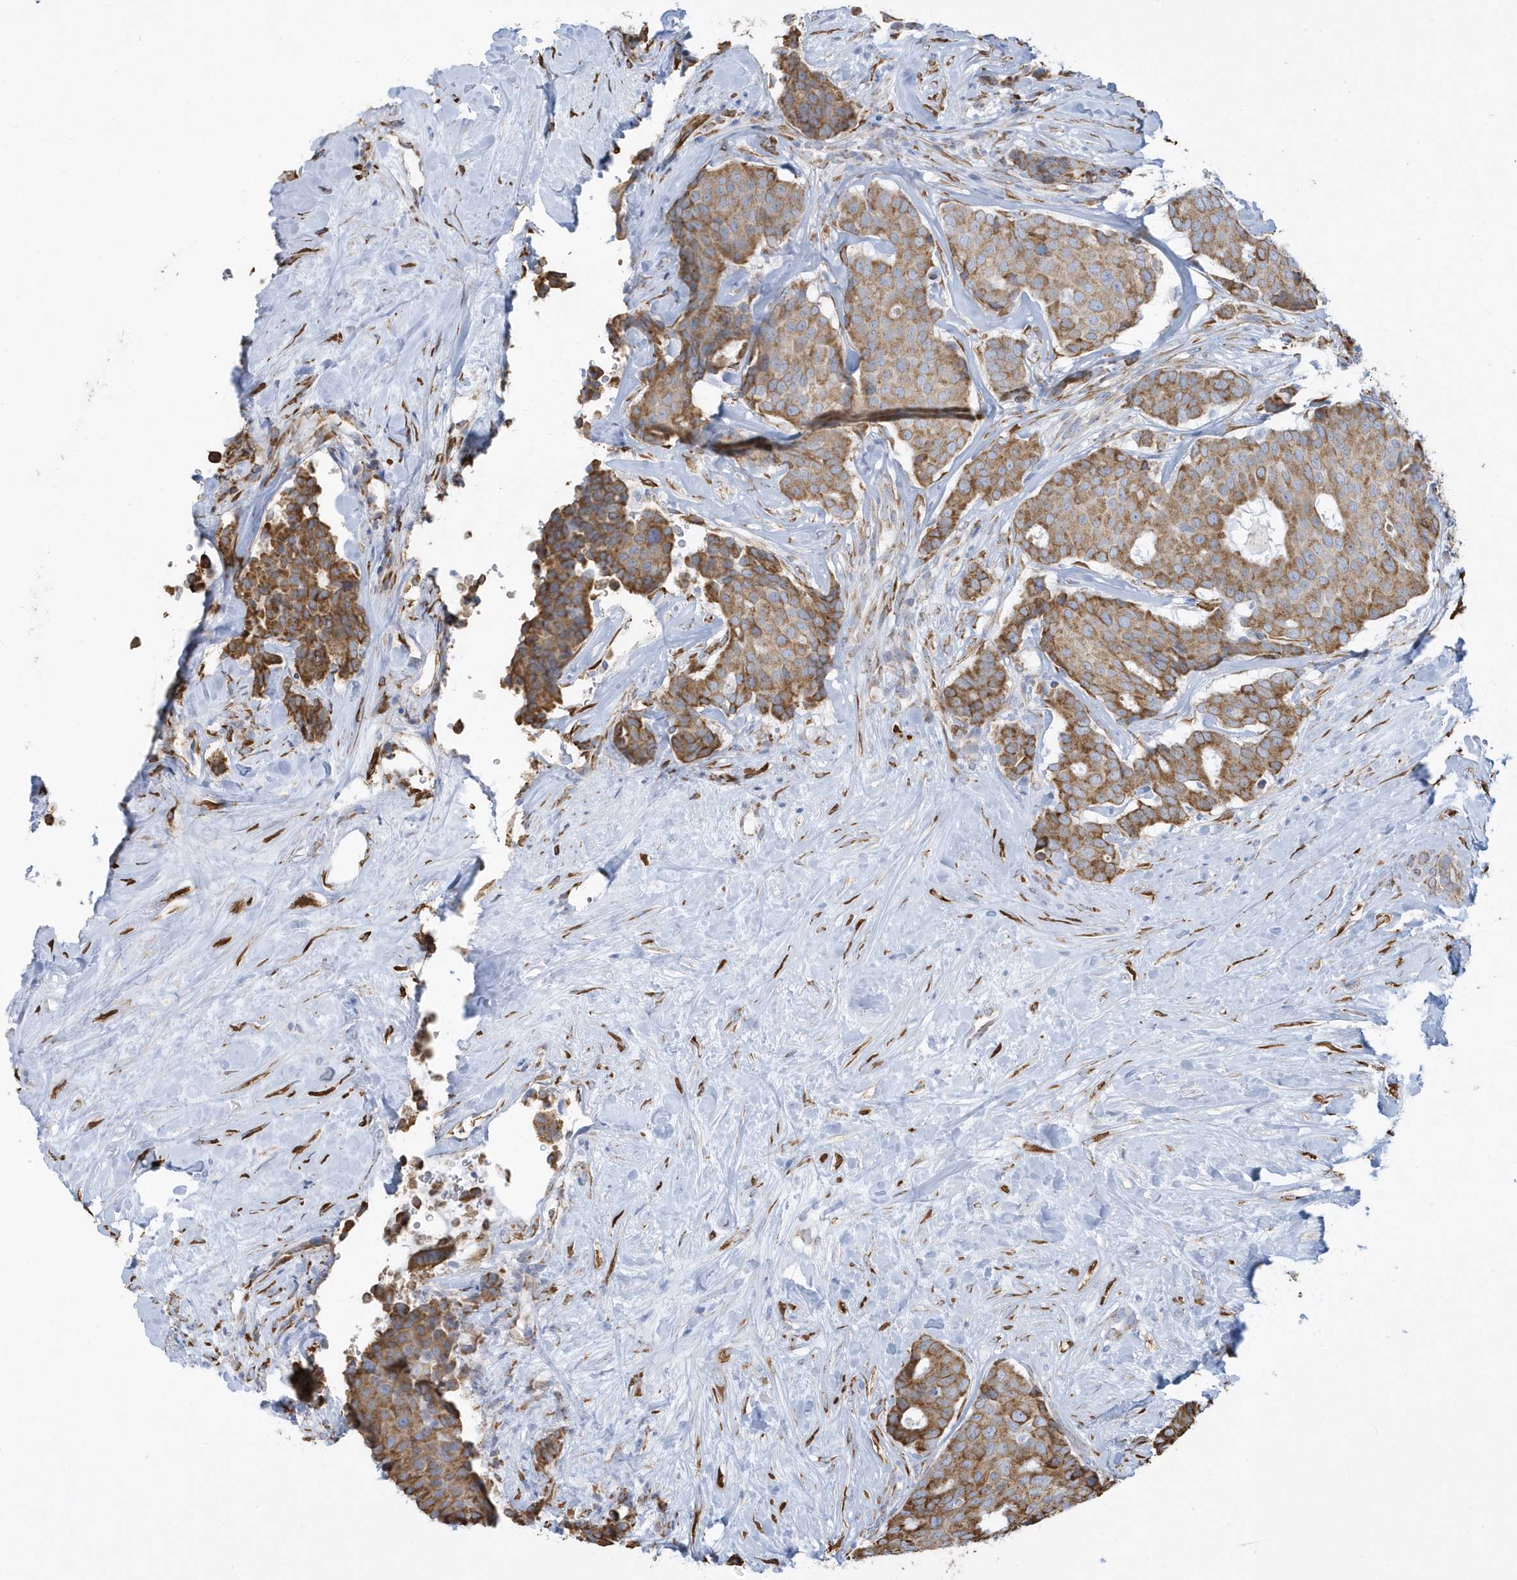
{"staining": {"intensity": "moderate", "quantity": ">75%", "location": "cytoplasmic/membranous"}, "tissue": "breast cancer", "cell_type": "Tumor cells", "image_type": "cancer", "snomed": [{"axis": "morphology", "description": "Duct carcinoma"}, {"axis": "topography", "description": "Breast"}], "caption": "DAB immunohistochemical staining of human breast invasive ductal carcinoma shows moderate cytoplasmic/membranous protein staining in about >75% of tumor cells.", "gene": "DCAF1", "patient": {"sex": "female", "age": 75}}